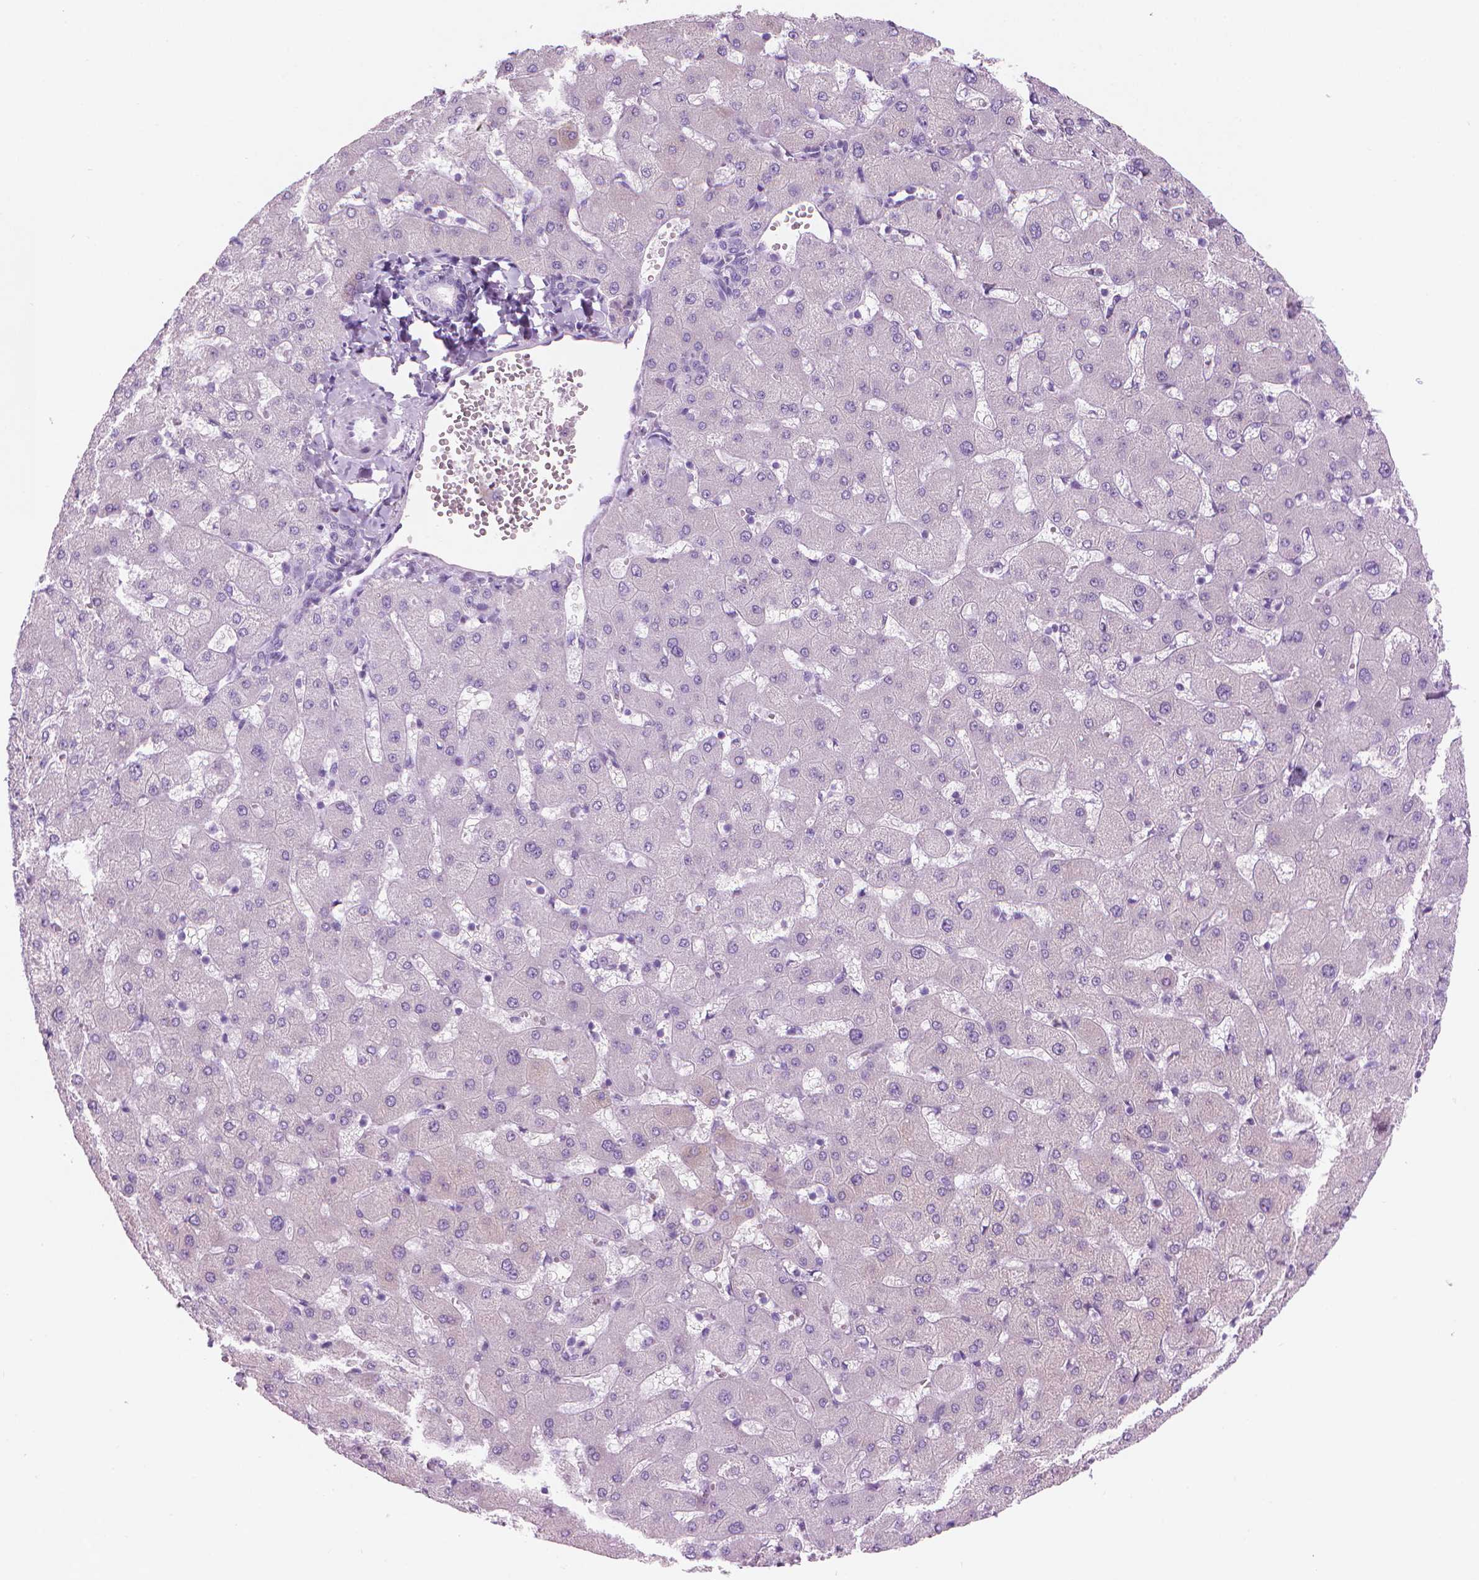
{"staining": {"intensity": "negative", "quantity": "none", "location": "none"}, "tissue": "liver", "cell_type": "Cholangiocytes", "image_type": "normal", "snomed": [{"axis": "morphology", "description": "Normal tissue, NOS"}, {"axis": "topography", "description": "Liver"}], "caption": "High magnification brightfield microscopy of benign liver stained with DAB (brown) and counterstained with hematoxylin (blue): cholangiocytes show no significant staining. (DAB IHC visualized using brightfield microscopy, high magnification).", "gene": "TTC29", "patient": {"sex": "female", "age": 63}}